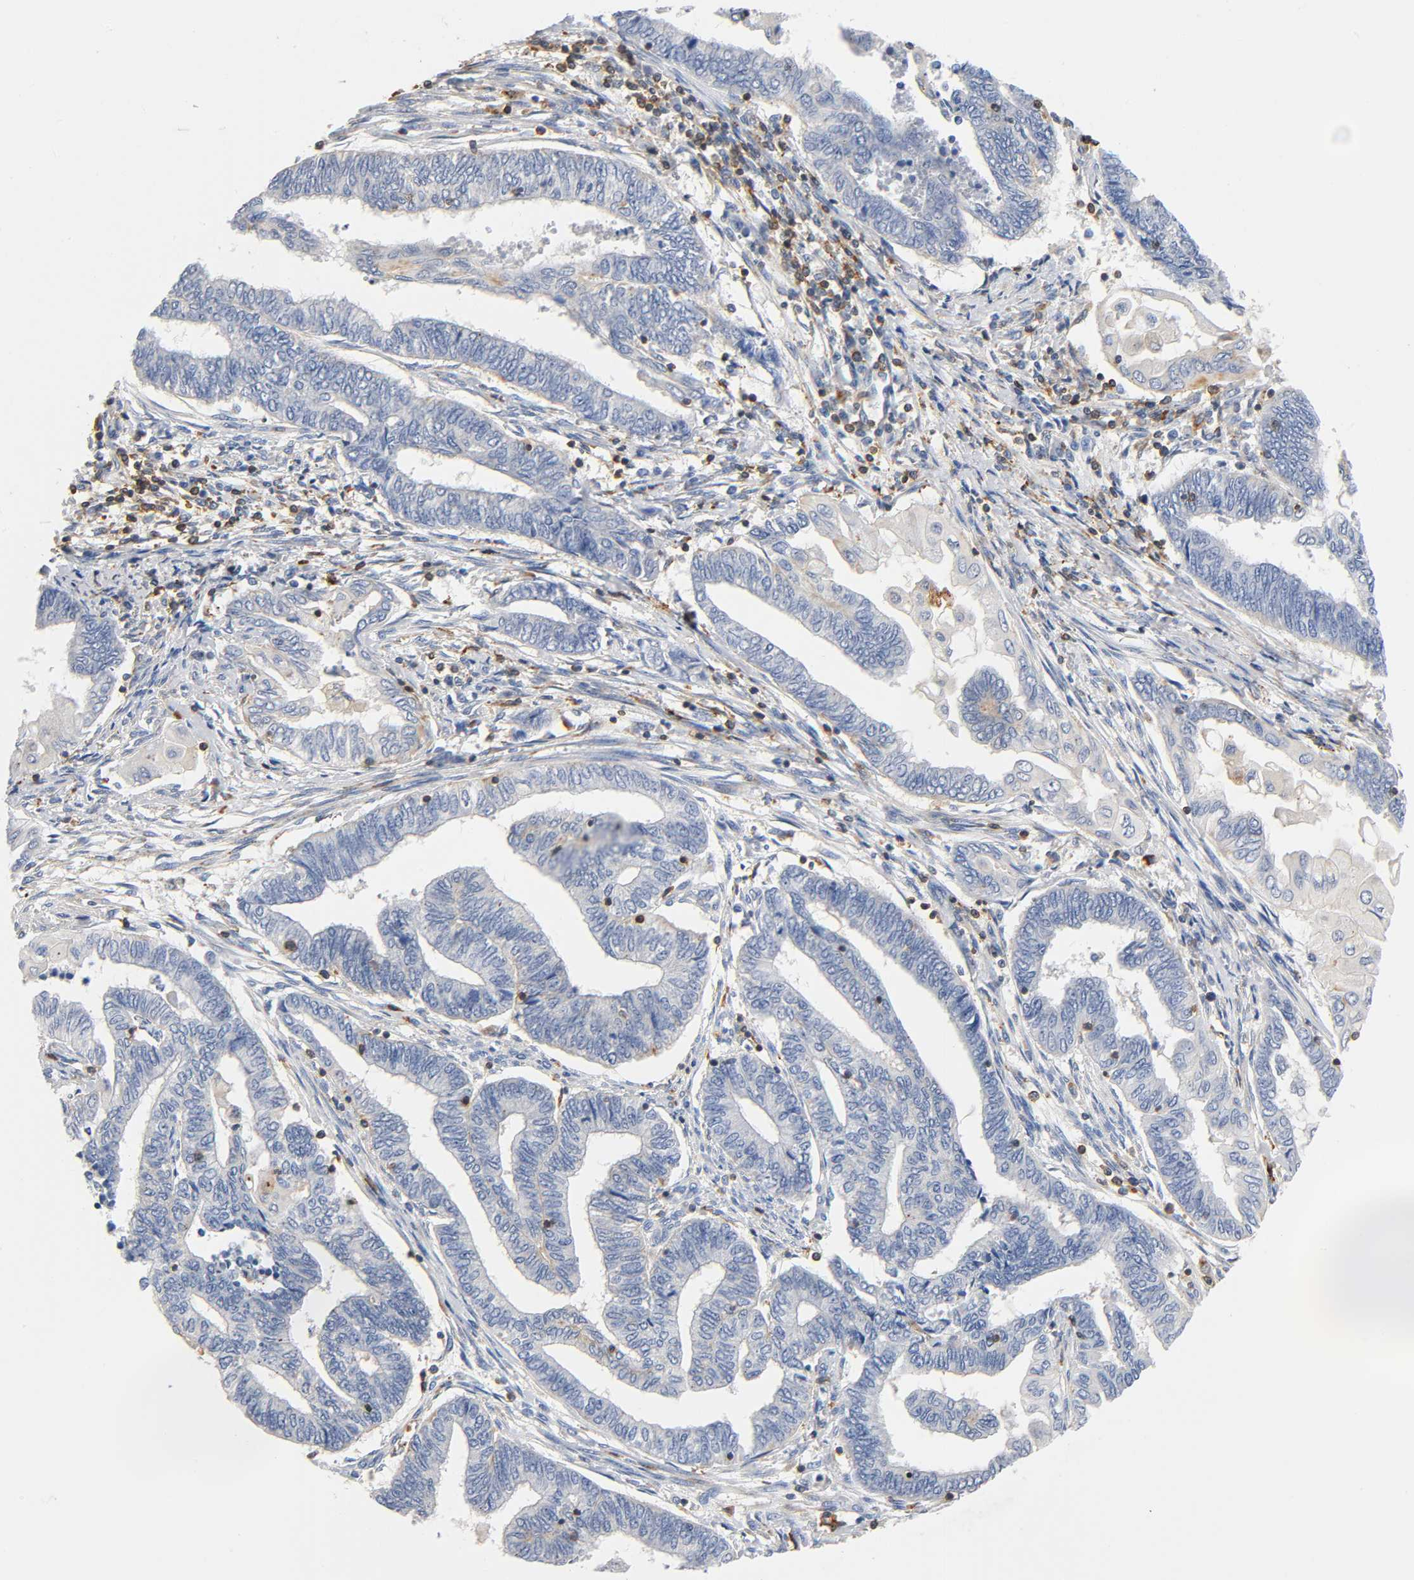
{"staining": {"intensity": "negative", "quantity": "none", "location": "none"}, "tissue": "endometrial cancer", "cell_type": "Tumor cells", "image_type": "cancer", "snomed": [{"axis": "morphology", "description": "Adenocarcinoma, NOS"}, {"axis": "topography", "description": "Uterus"}, {"axis": "topography", "description": "Endometrium"}], "caption": "DAB immunohistochemical staining of endometrial adenocarcinoma demonstrates no significant expression in tumor cells.", "gene": "UCKL1", "patient": {"sex": "female", "age": 70}}